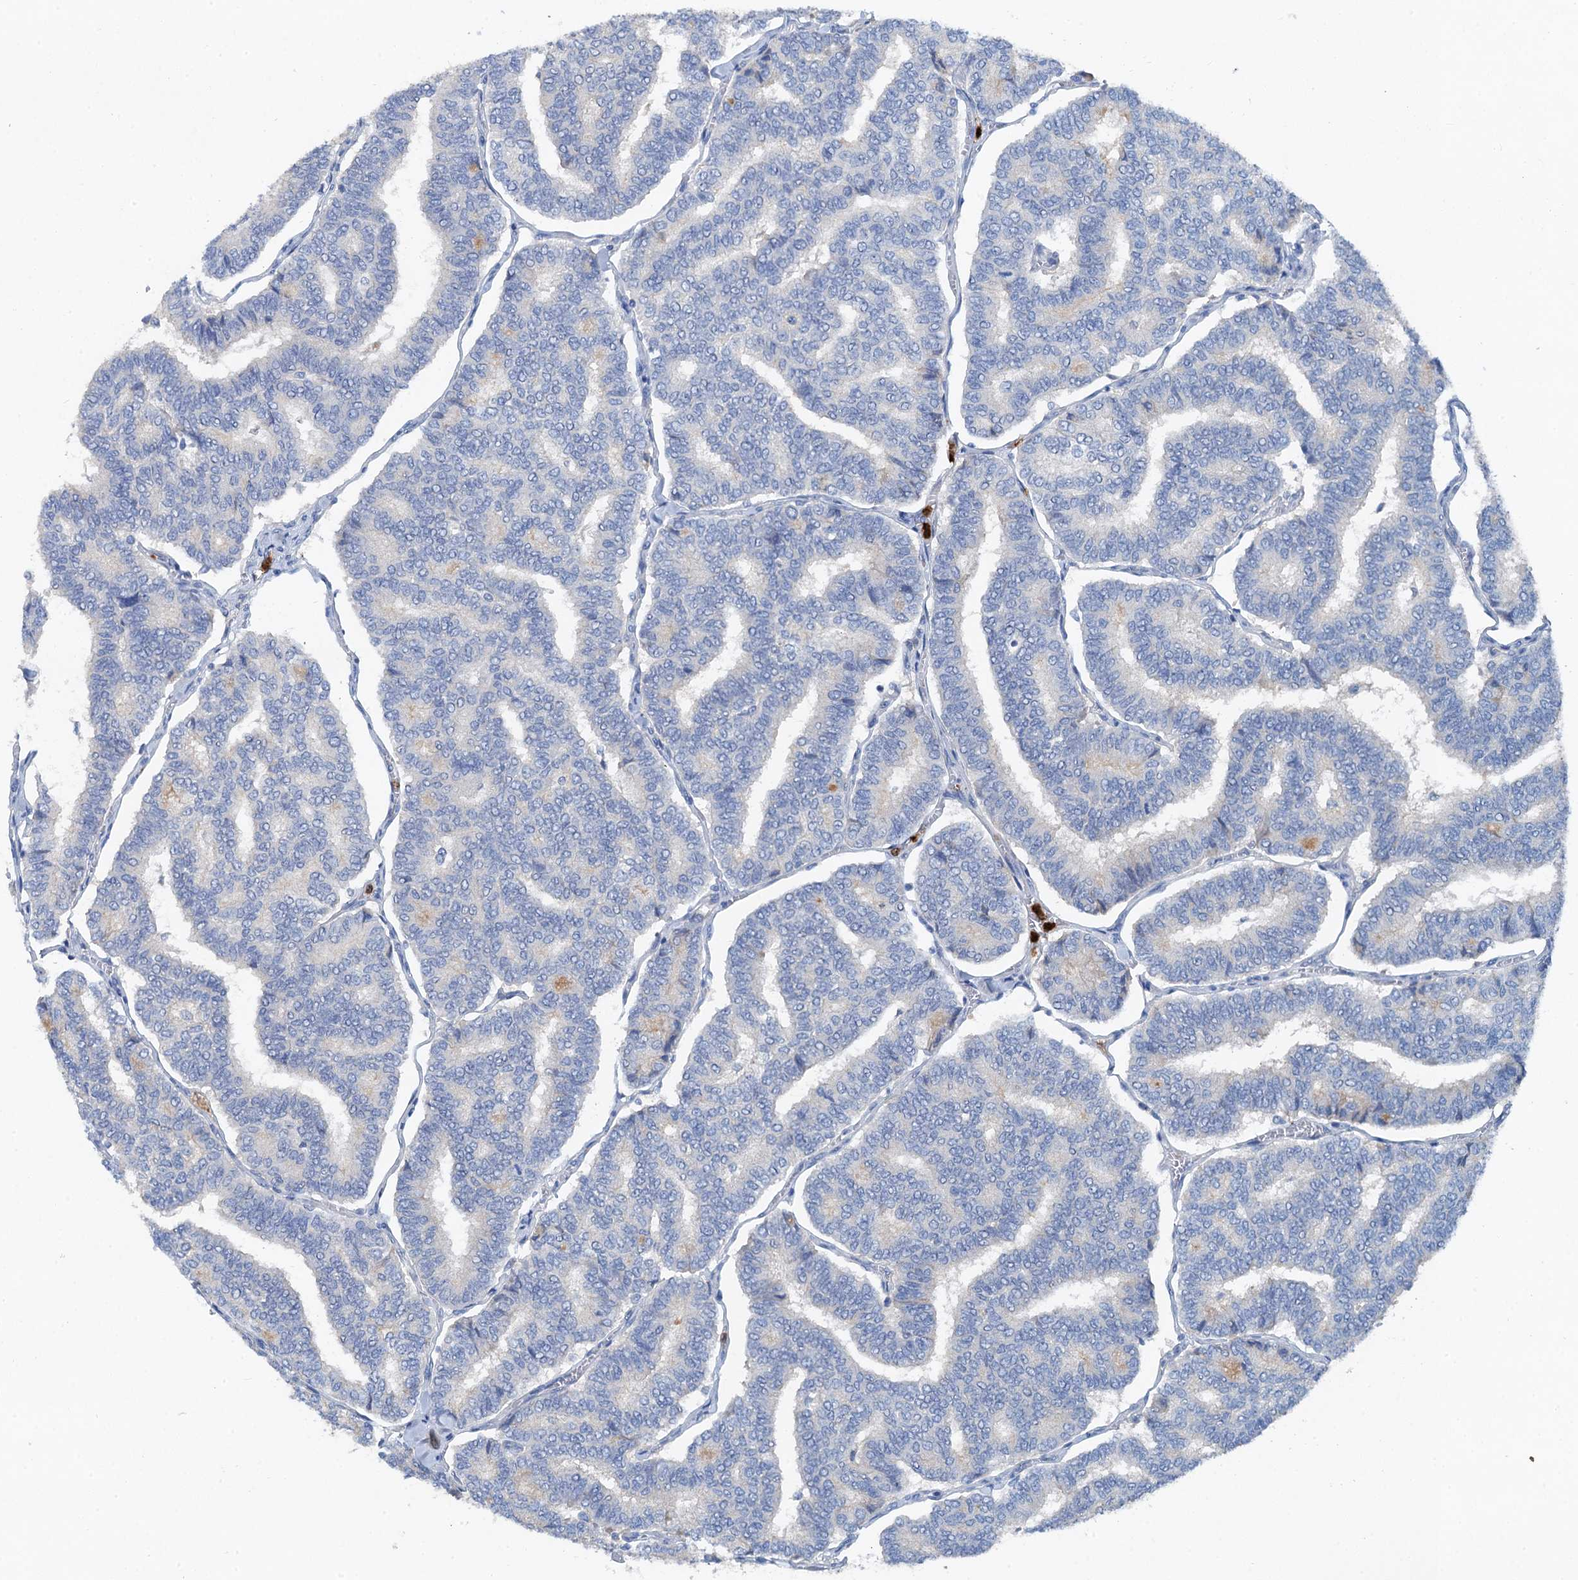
{"staining": {"intensity": "negative", "quantity": "none", "location": "none"}, "tissue": "thyroid cancer", "cell_type": "Tumor cells", "image_type": "cancer", "snomed": [{"axis": "morphology", "description": "Papillary adenocarcinoma, NOS"}, {"axis": "topography", "description": "Thyroid gland"}], "caption": "The immunohistochemistry (IHC) photomicrograph has no significant positivity in tumor cells of thyroid cancer tissue.", "gene": "OTOA", "patient": {"sex": "female", "age": 35}}